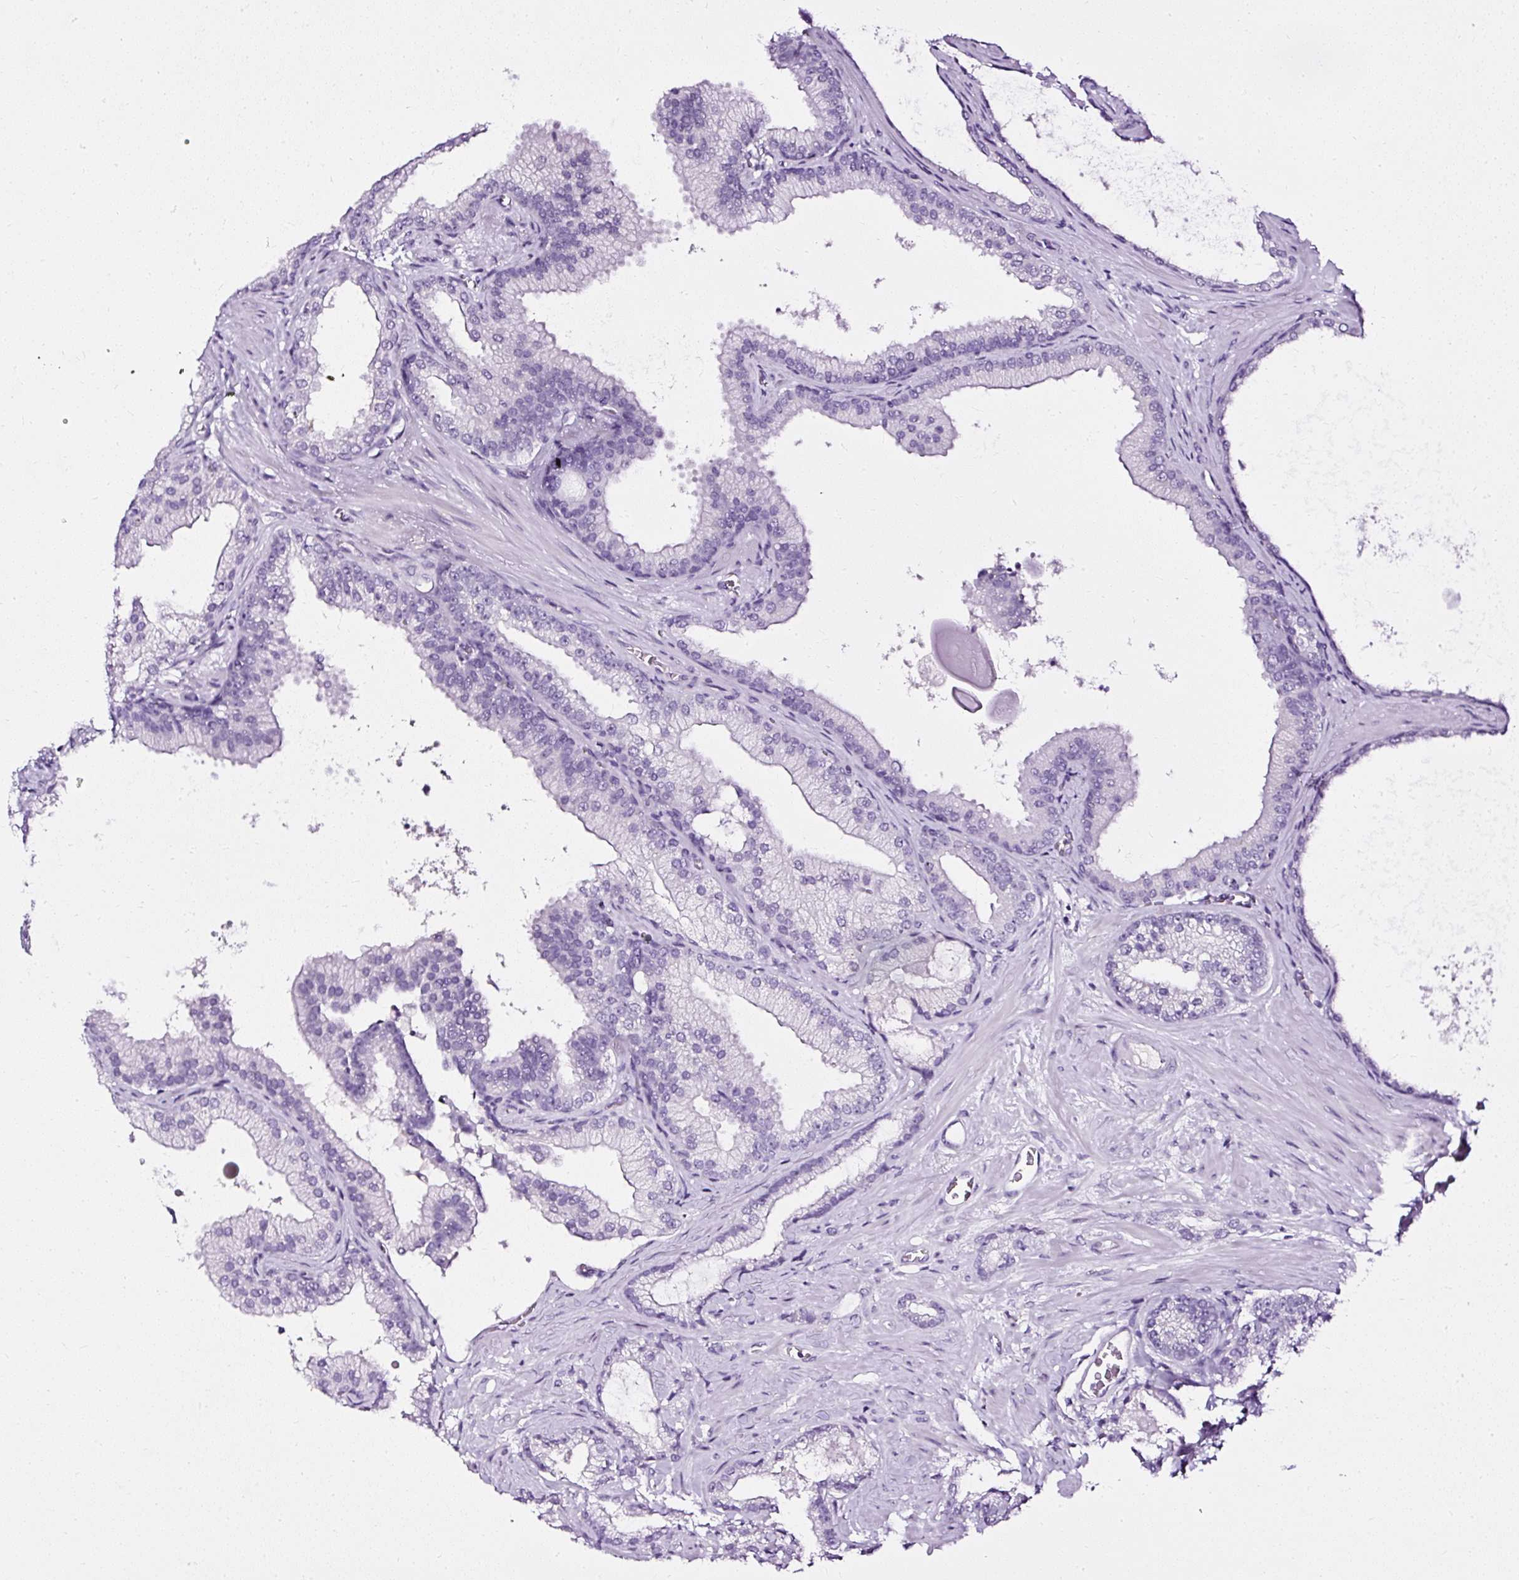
{"staining": {"intensity": "negative", "quantity": "none", "location": "none"}, "tissue": "prostate cancer", "cell_type": "Tumor cells", "image_type": "cancer", "snomed": [{"axis": "morphology", "description": "Adenocarcinoma, High grade"}, {"axis": "topography", "description": "Prostate"}], "caption": "High-grade adenocarcinoma (prostate) stained for a protein using immunohistochemistry reveals no staining tumor cells.", "gene": "ATP2A1", "patient": {"sex": "male", "age": 68}}